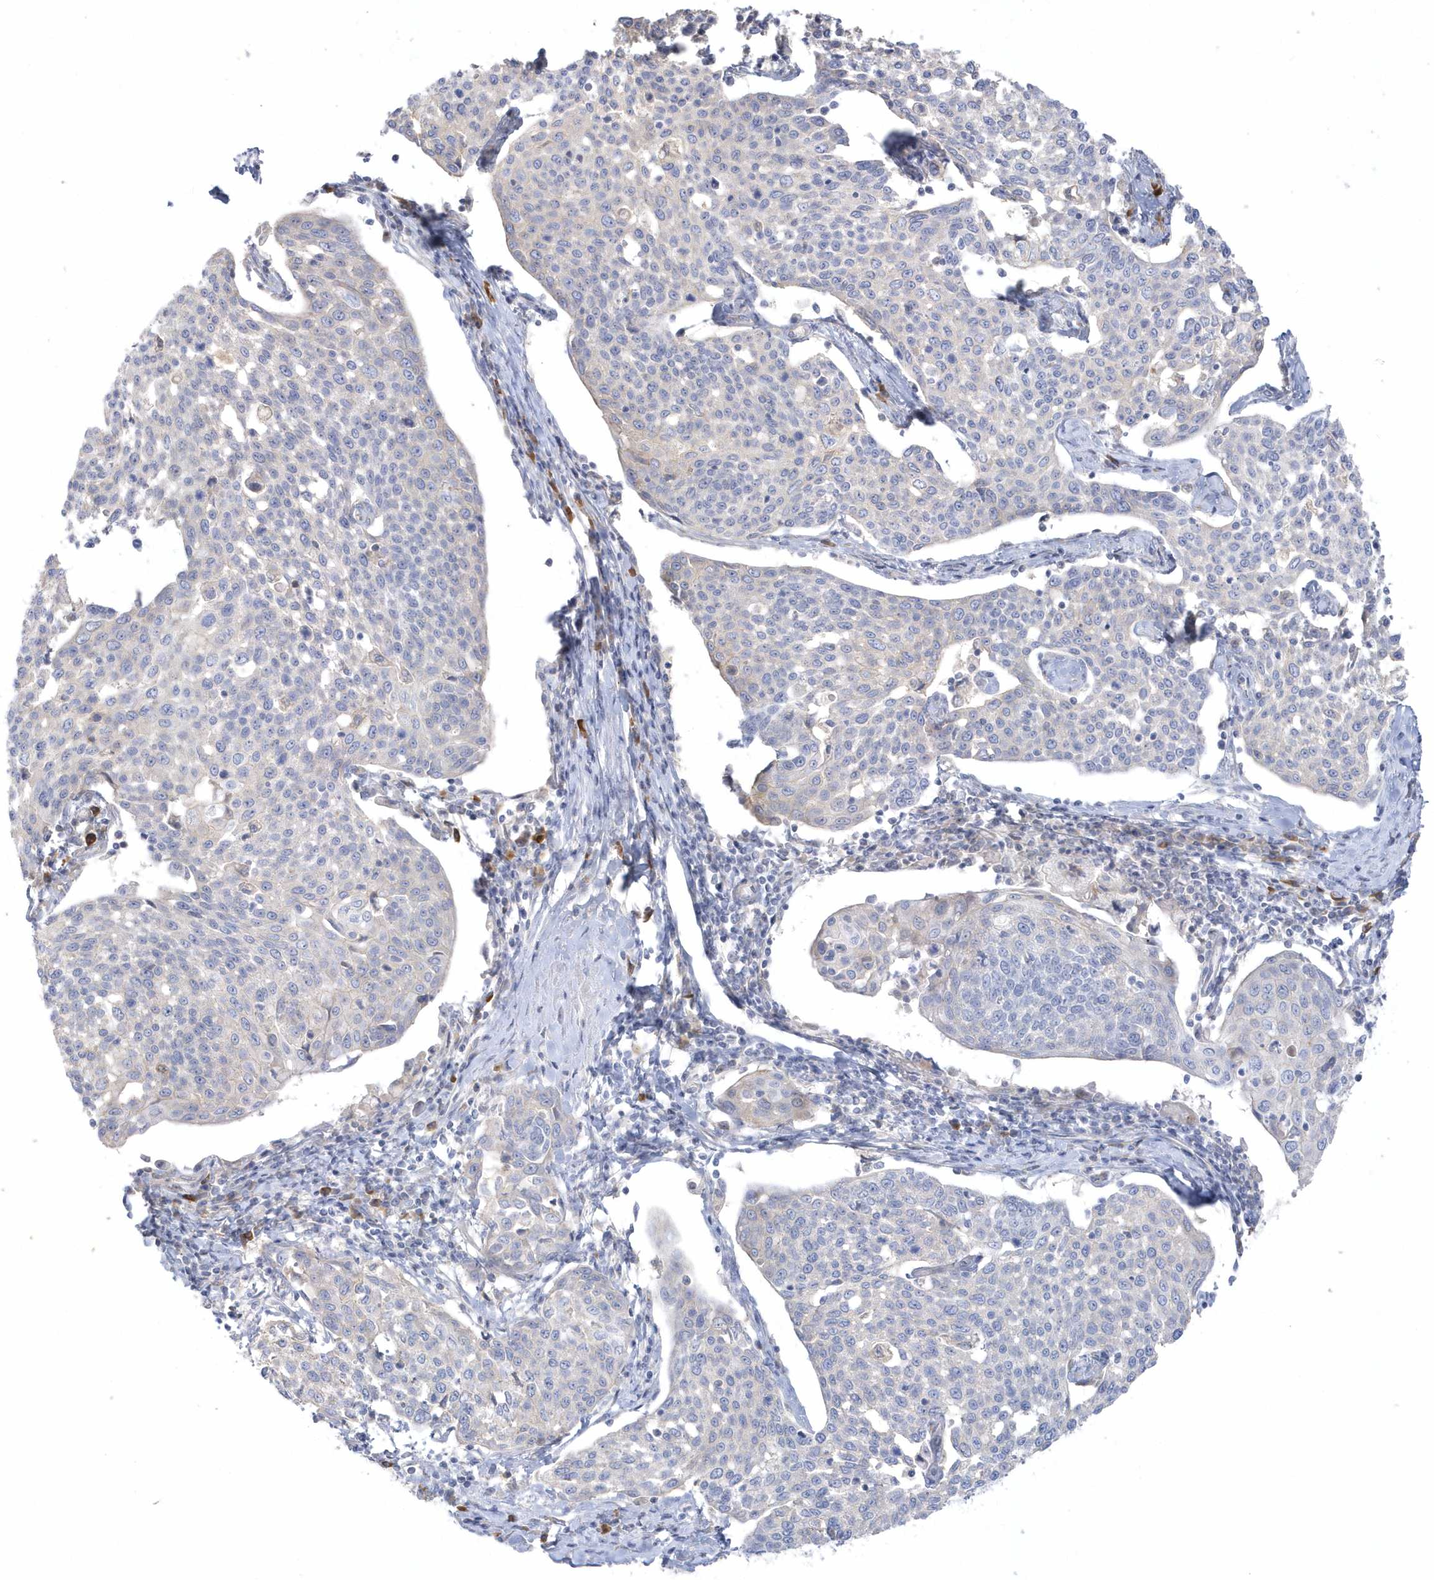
{"staining": {"intensity": "negative", "quantity": "none", "location": "none"}, "tissue": "cervical cancer", "cell_type": "Tumor cells", "image_type": "cancer", "snomed": [{"axis": "morphology", "description": "Squamous cell carcinoma, NOS"}, {"axis": "topography", "description": "Cervix"}], "caption": "There is no significant expression in tumor cells of cervical cancer.", "gene": "SEMA3D", "patient": {"sex": "female", "age": 34}}